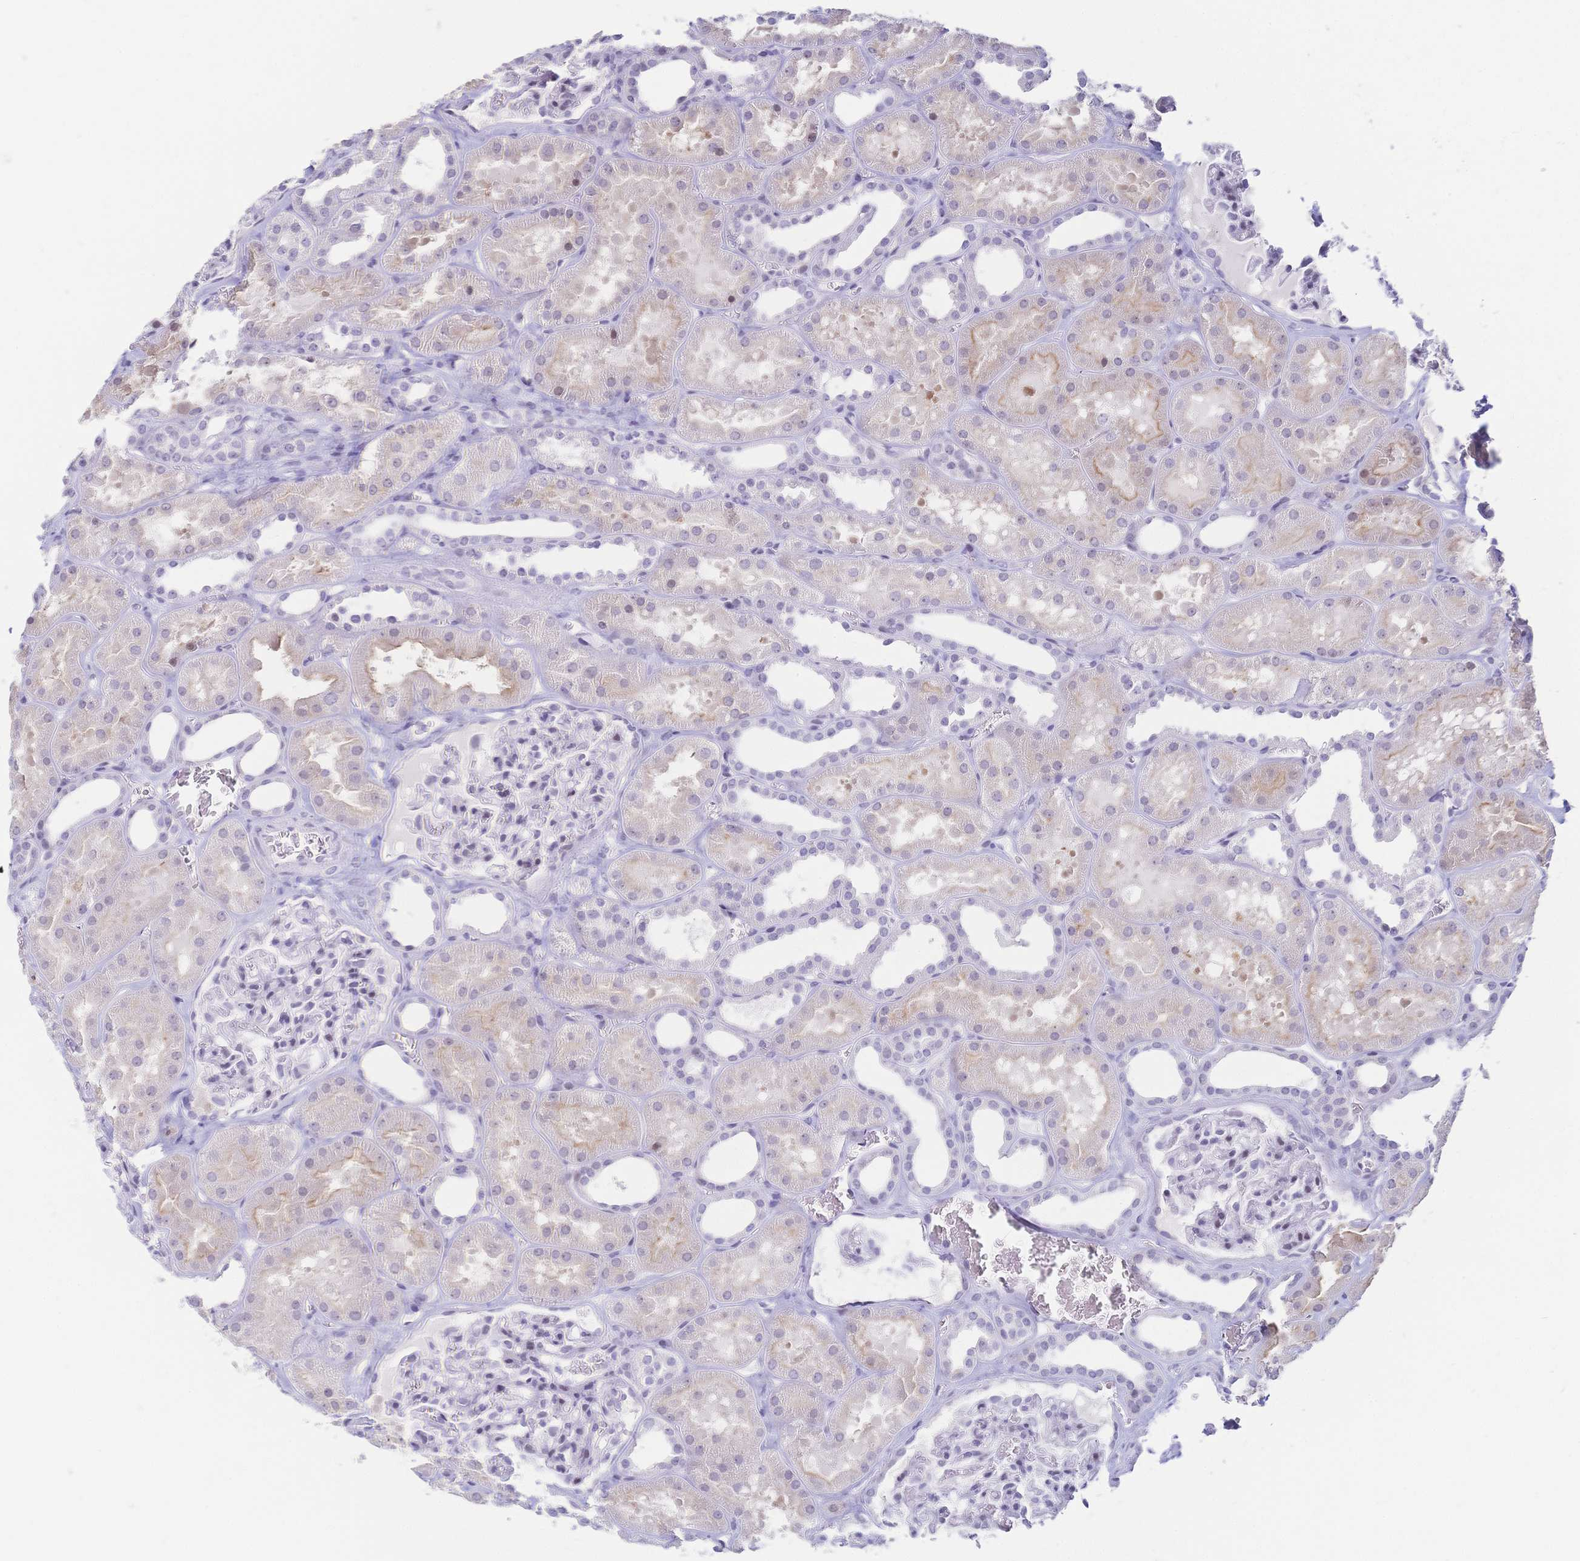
{"staining": {"intensity": "negative", "quantity": "none", "location": "none"}, "tissue": "kidney", "cell_type": "Cells in glomeruli", "image_type": "normal", "snomed": [{"axis": "morphology", "description": "Normal tissue, NOS"}, {"axis": "topography", "description": "Kidney"}], "caption": "Micrograph shows no significant protein expression in cells in glomeruli of benign kidney. The staining was performed using DAB to visualize the protein expression in brown, while the nuclei were stained in blue with hematoxylin (Magnification: 20x).", "gene": "CR2", "patient": {"sex": "female", "age": 41}}